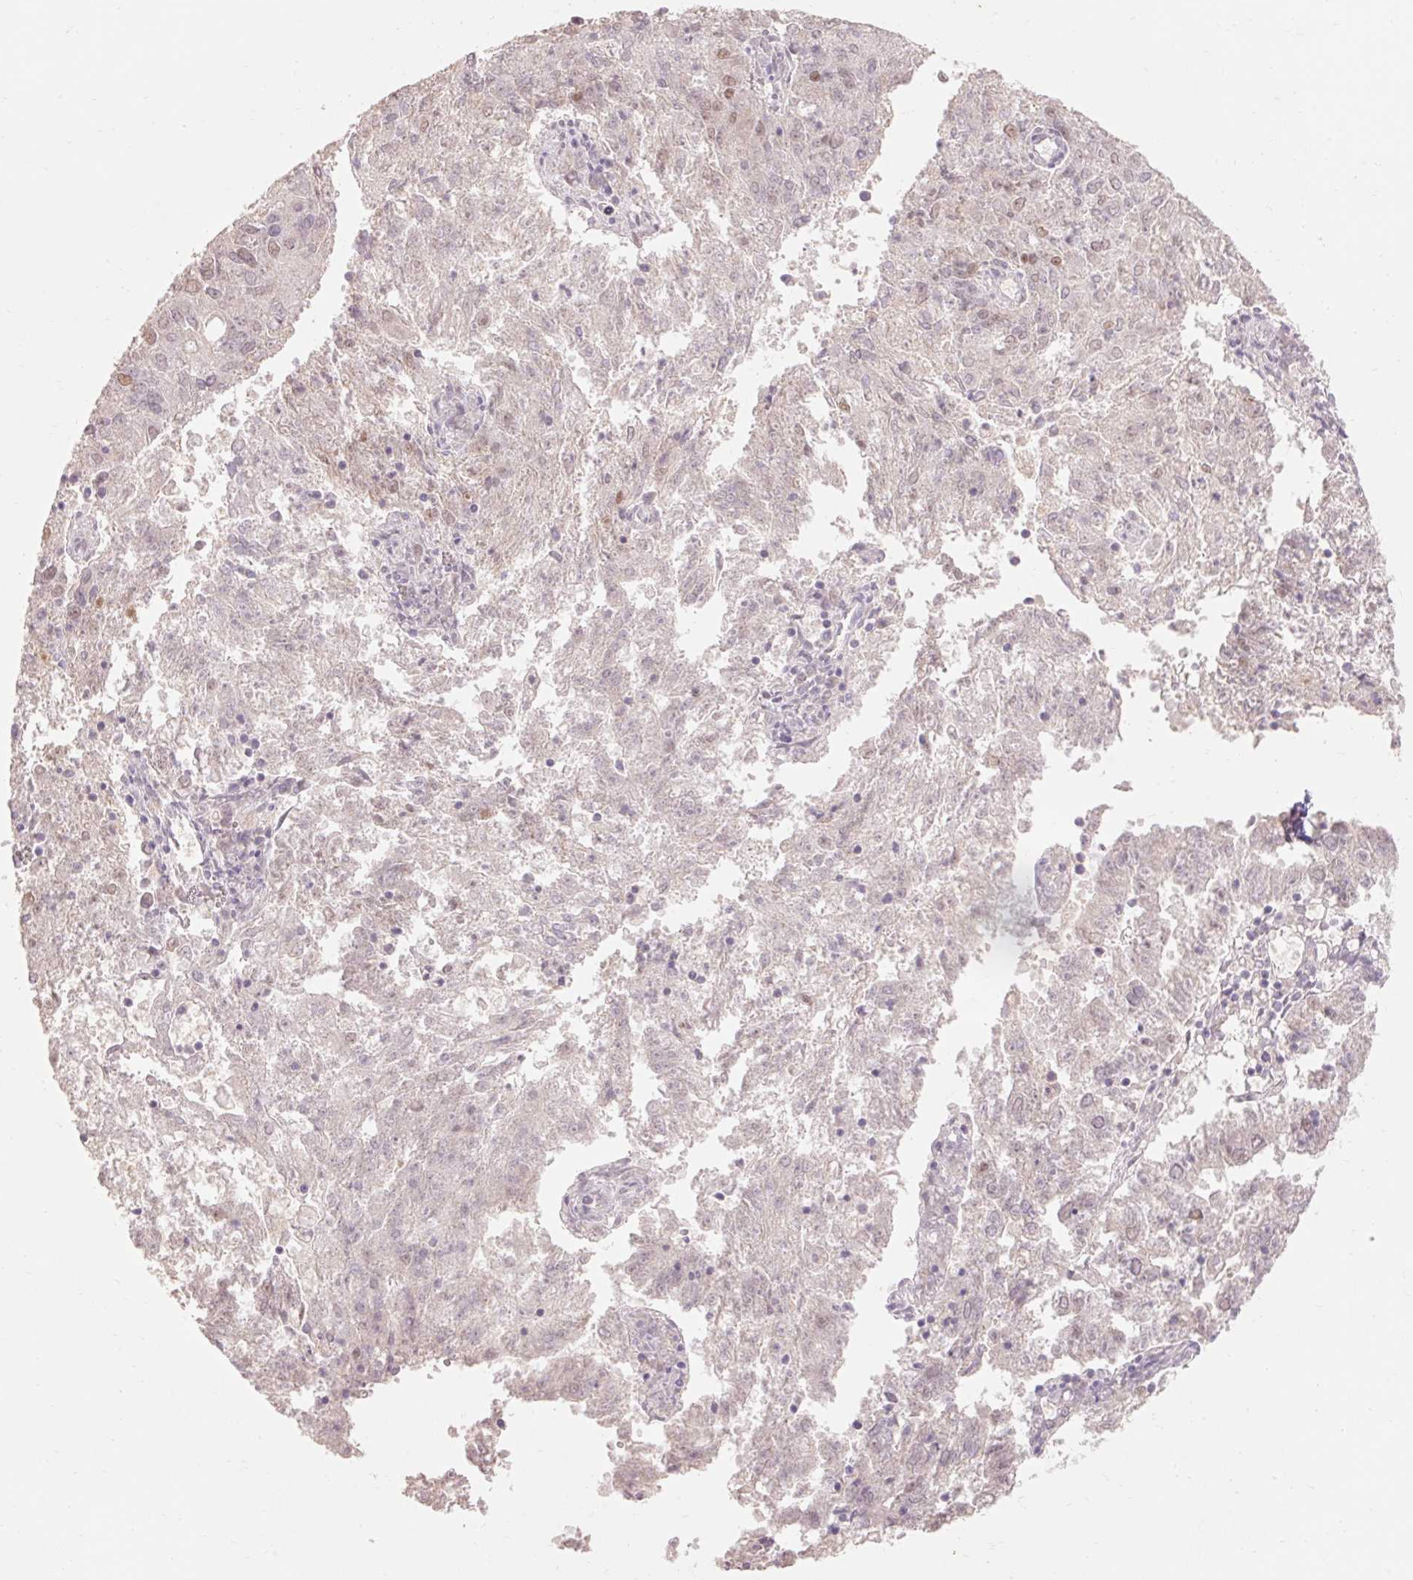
{"staining": {"intensity": "weak", "quantity": "<25%", "location": "nuclear"}, "tissue": "endometrial cancer", "cell_type": "Tumor cells", "image_type": "cancer", "snomed": [{"axis": "morphology", "description": "Adenocarcinoma, NOS"}, {"axis": "topography", "description": "Endometrium"}], "caption": "Tumor cells are negative for brown protein staining in endometrial cancer (adenocarcinoma).", "gene": "SKP2", "patient": {"sex": "female", "age": 82}}